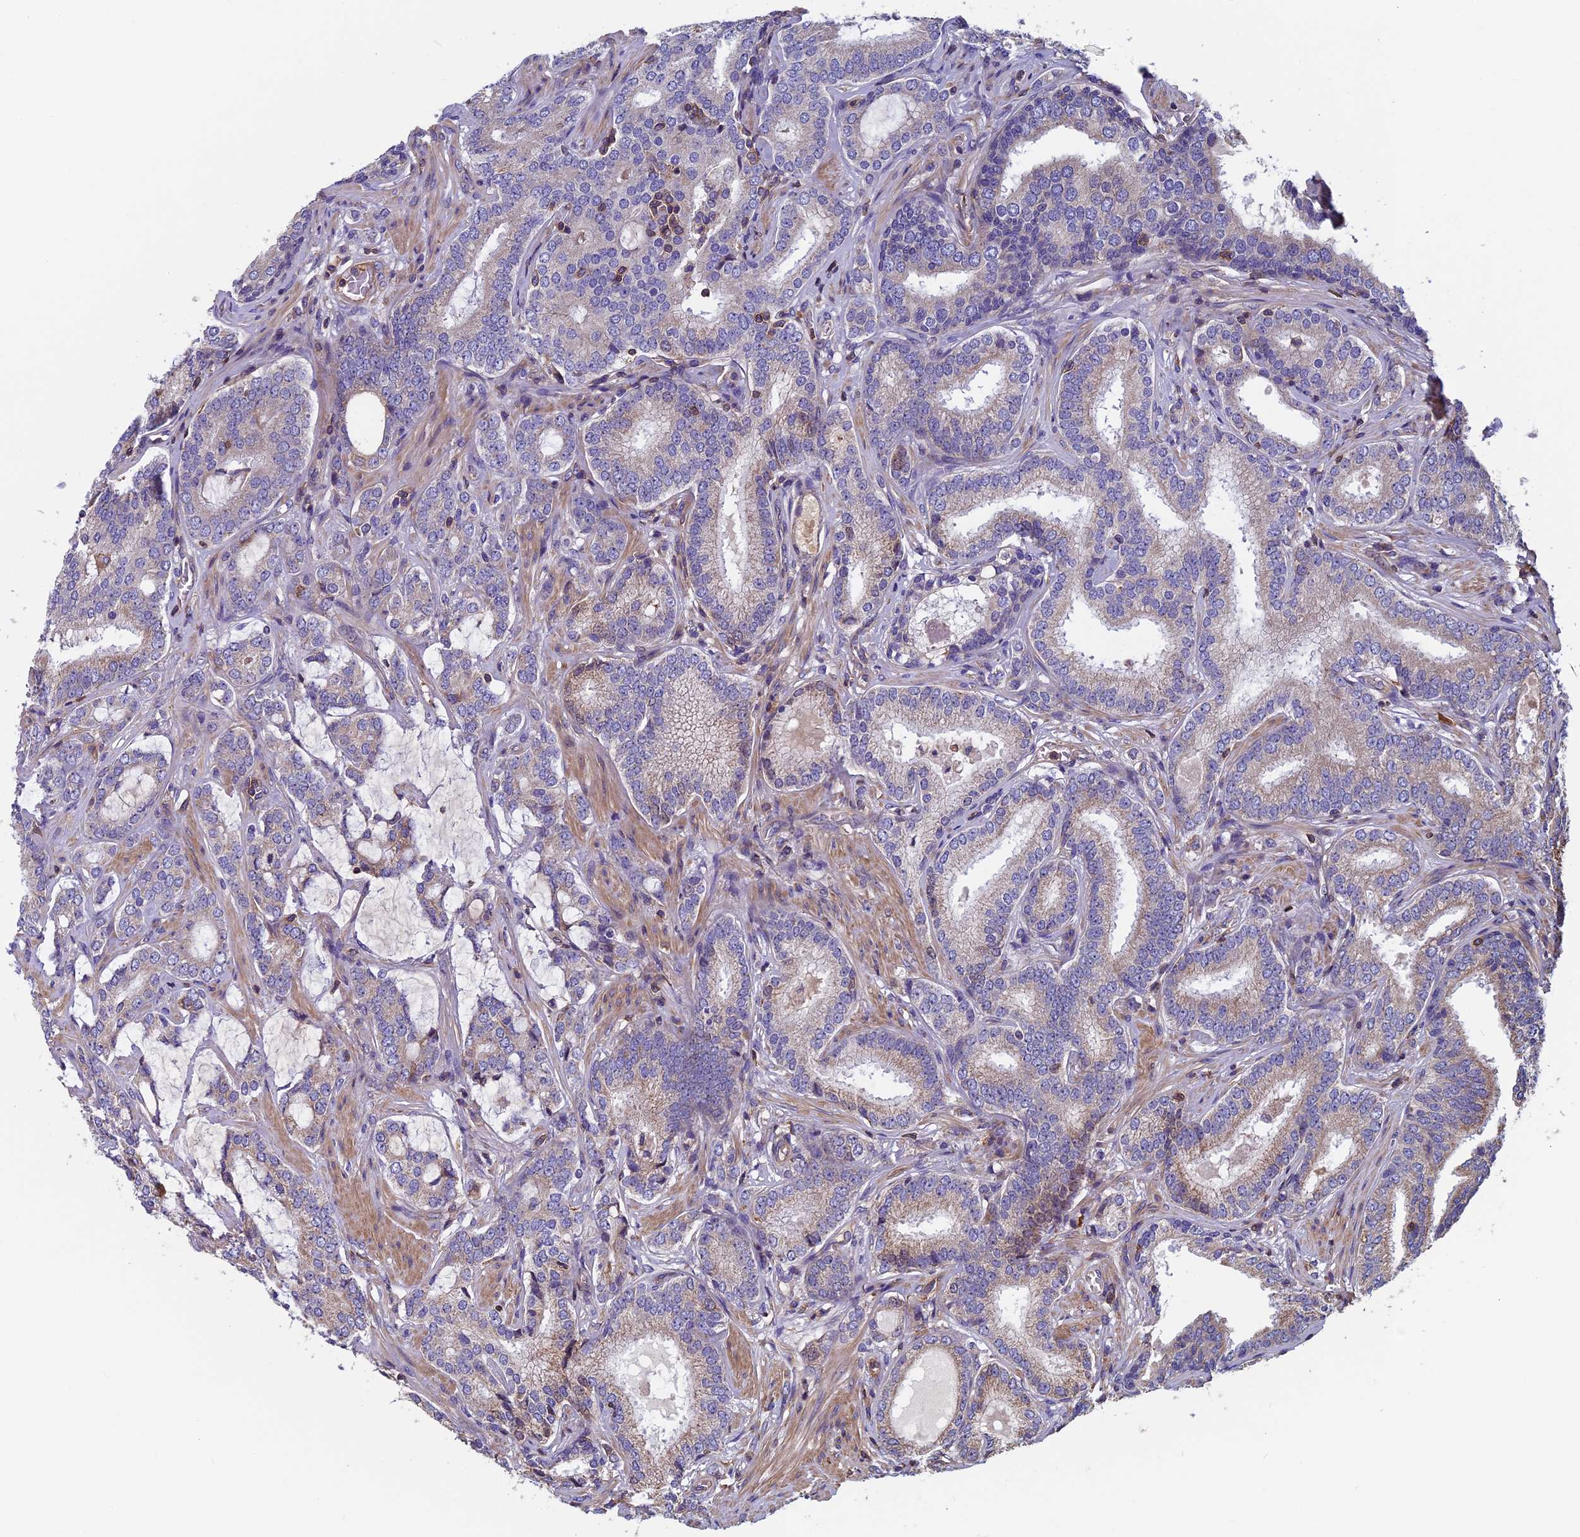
{"staining": {"intensity": "weak", "quantity": "<25%", "location": "cytoplasmic/membranous"}, "tissue": "prostate cancer", "cell_type": "Tumor cells", "image_type": "cancer", "snomed": [{"axis": "morphology", "description": "Adenocarcinoma, High grade"}, {"axis": "topography", "description": "Prostate"}], "caption": "The micrograph displays no significant staining in tumor cells of high-grade adenocarcinoma (prostate). (DAB (3,3'-diaminobenzidine) immunohistochemistry (IHC) visualized using brightfield microscopy, high magnification).", "gene": "CCDC153", "patient": {"sex": "male", "age": 63}}